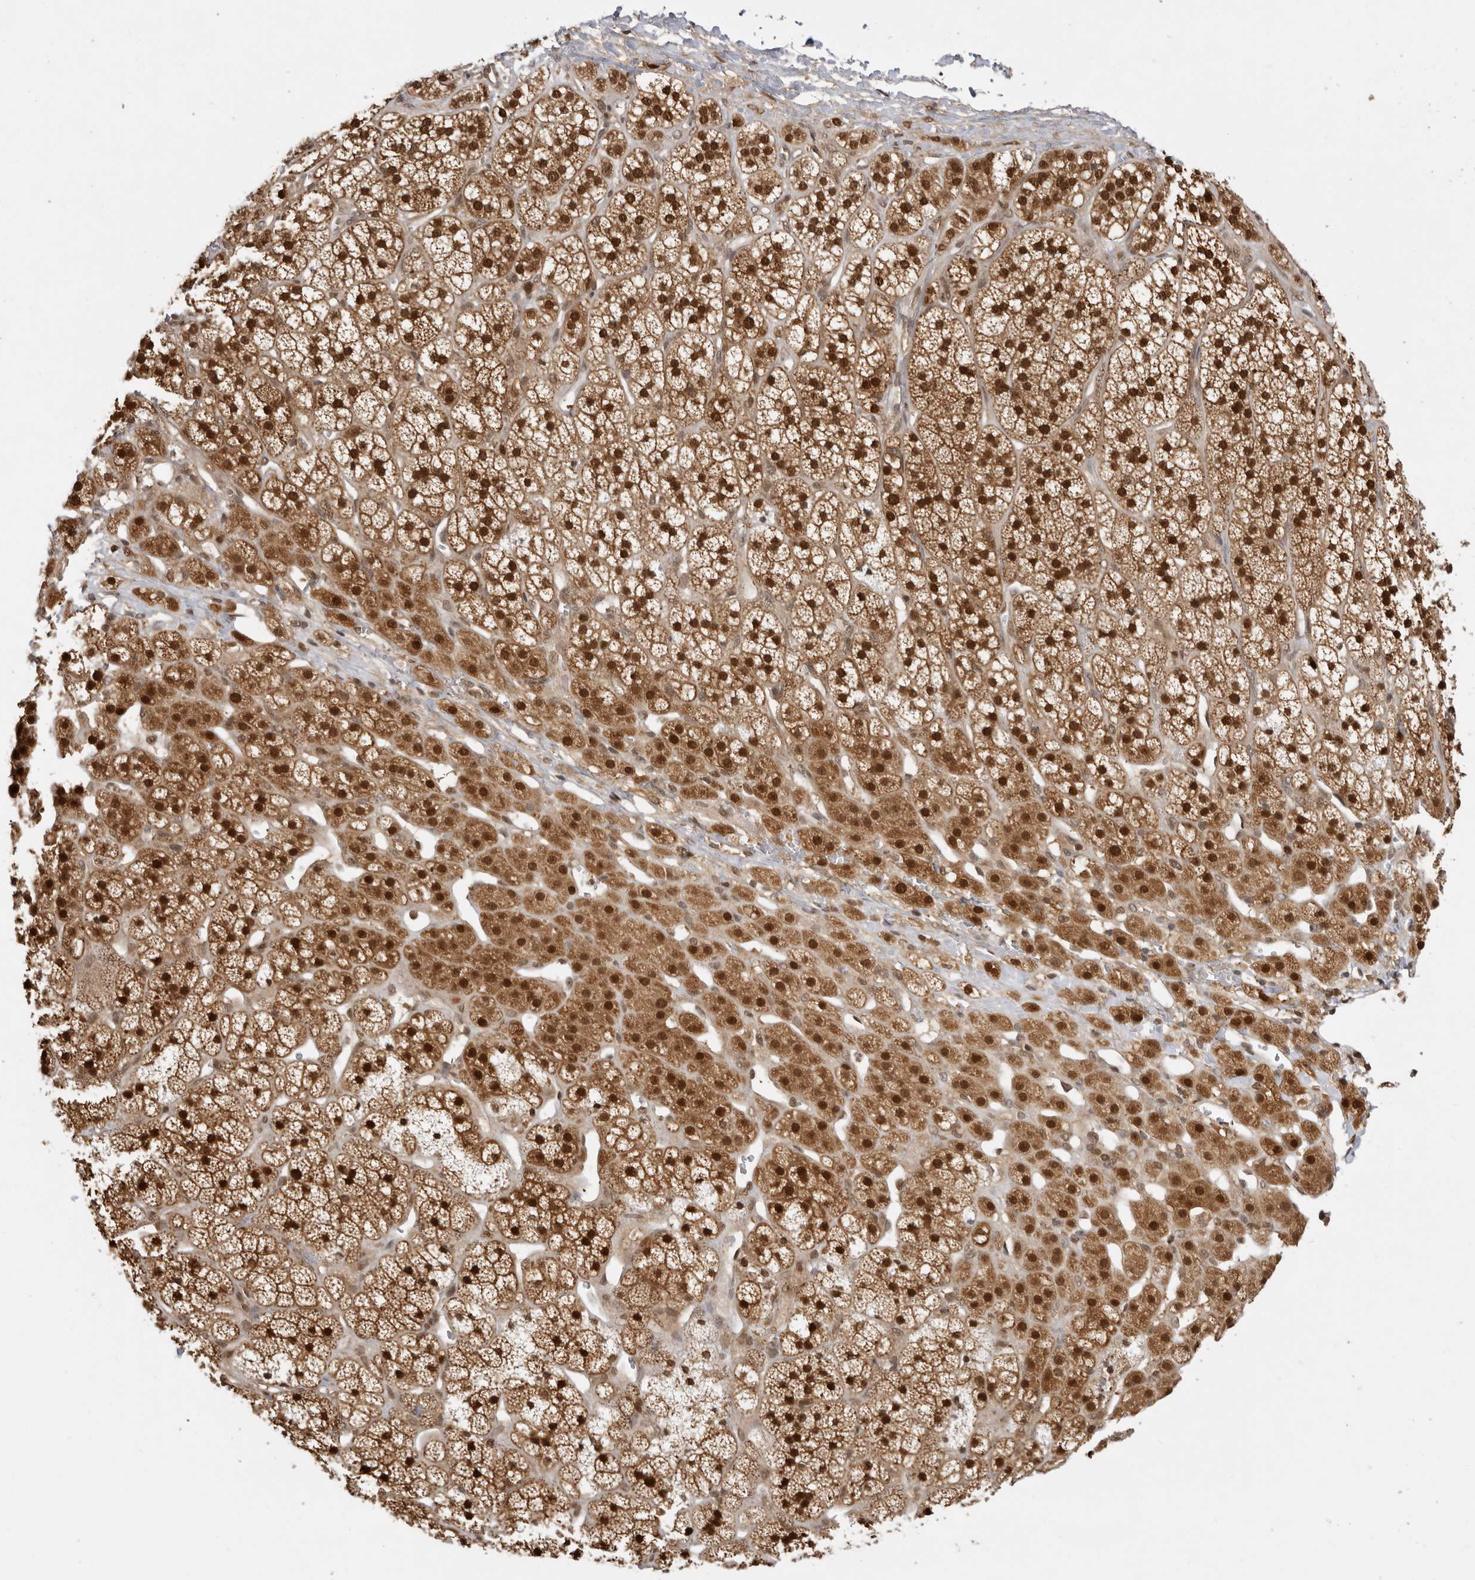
{"staining": {"intensity": "strong", "quantity": ">75%", "location": "cytoplasmic/membranous,nuclear"}, "tissue": "adrenal gland", "cell_type": "Glandular cells", "image_type": "normal", "snomed": [{"axis": "morphology", "description": "Normal tissue, NOS"}, {"axis": "topography", "description": "Adrenal gland"}], "caption": "Unremarkable adrenal gland exhibits strong cytoplasmic/membranous,nuclear positivity in approximately >75% of glandular cells.", "gene": "ADPRS", "patient": {"sex": "male", "age": 56}}